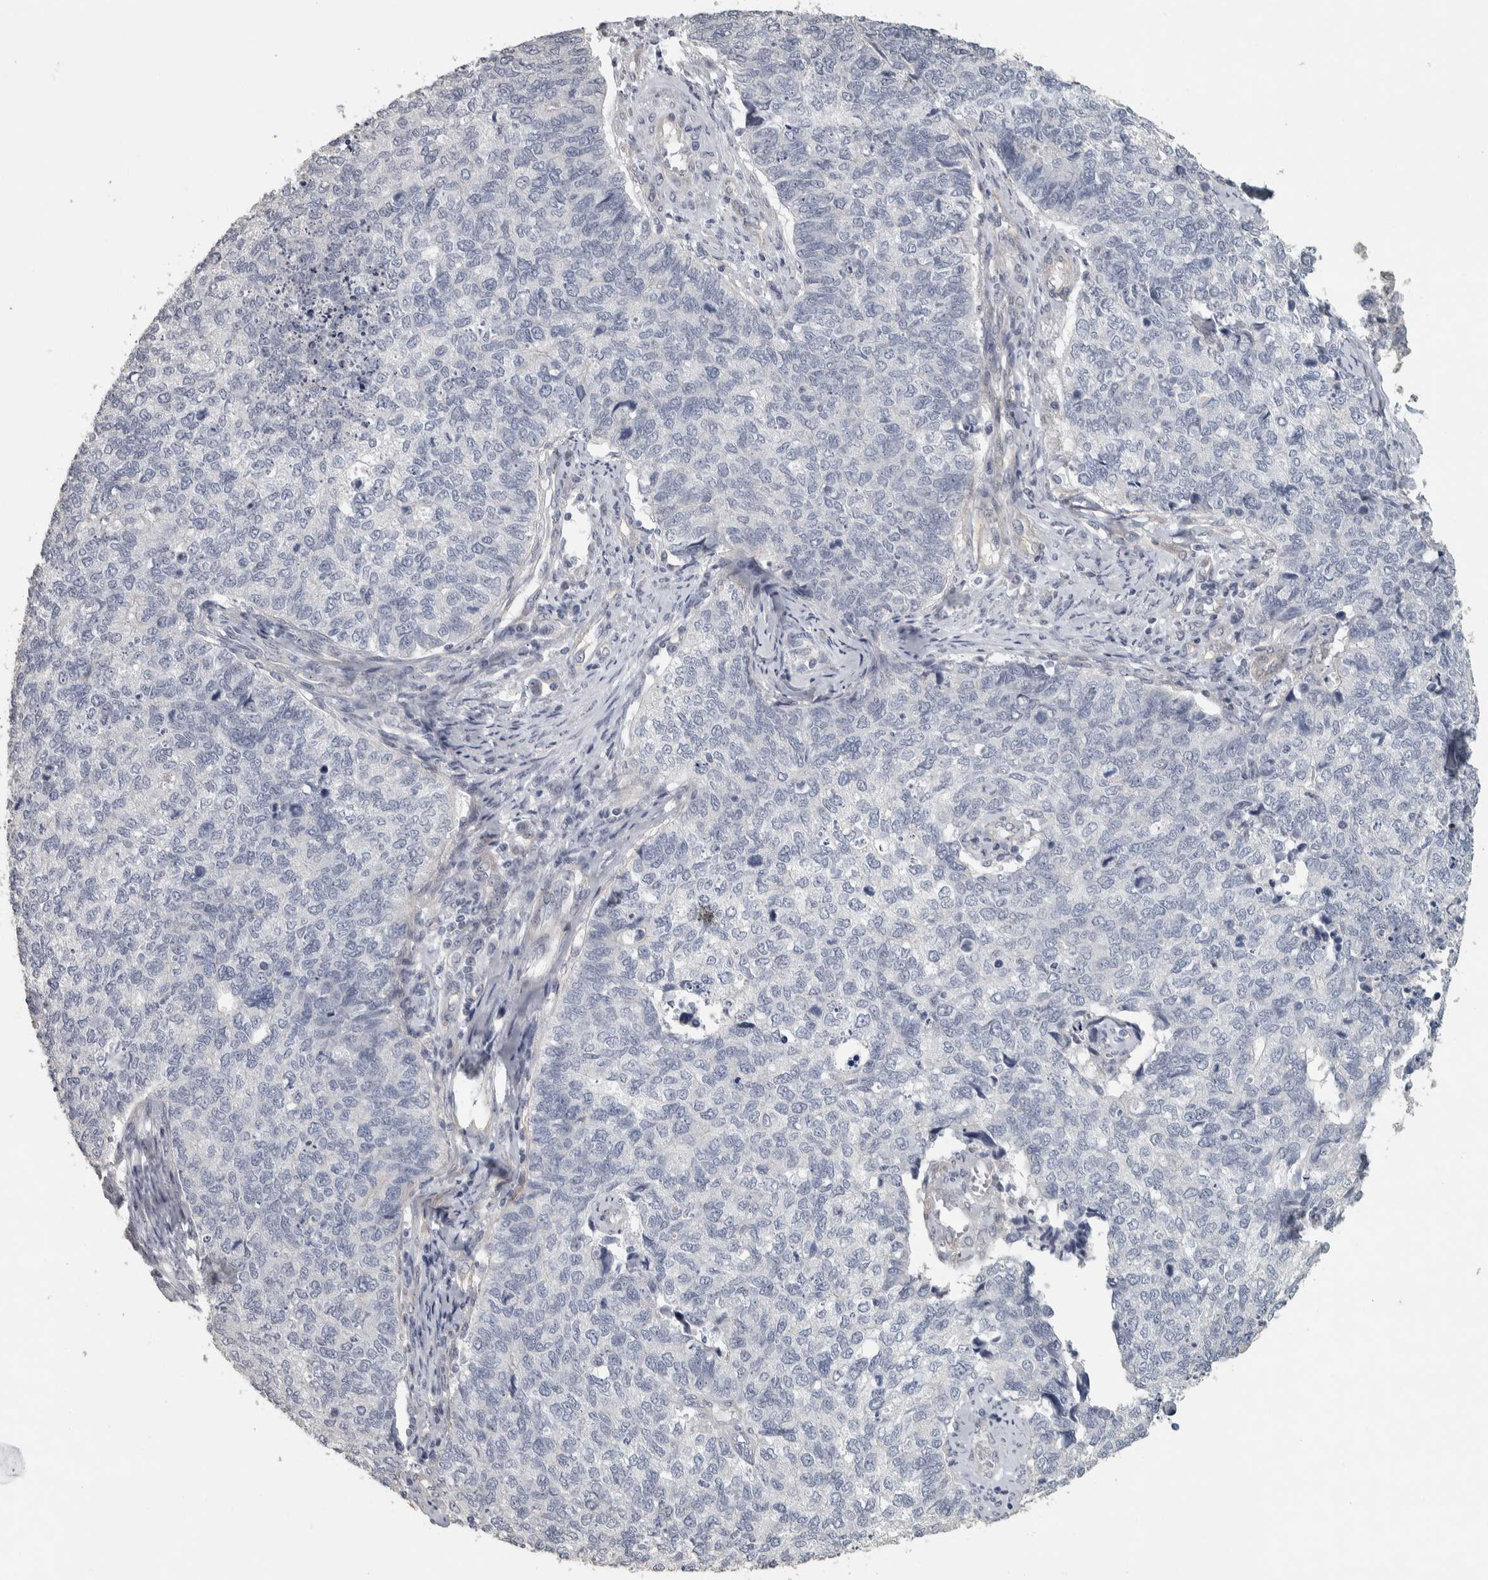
{"staining": {"intensity": "negative", "quantity": "none", "location": "none"}, "tissue": "cervical cancer", "cell_type": "Tumor cells", "image_type": "cancer", "snomed": [{"axis": "morphology", "description": "Squamous cell carcinoma, NOS"}, {"axis": "topography", "description": "Cervix"}], "caption": "This is a image of immunohistochemistry (IHC) staining of cervical cancer, which shows no positivity in tumor cells. Brightfield microscopy of immunohistochemistry stained with DAB (3,3'-diaminobenzidine) (brown) and hematoxylin (blue), captured at high magnification.", "gene": "DCAF10", "patient": {"sex": "female", "age": 63}}